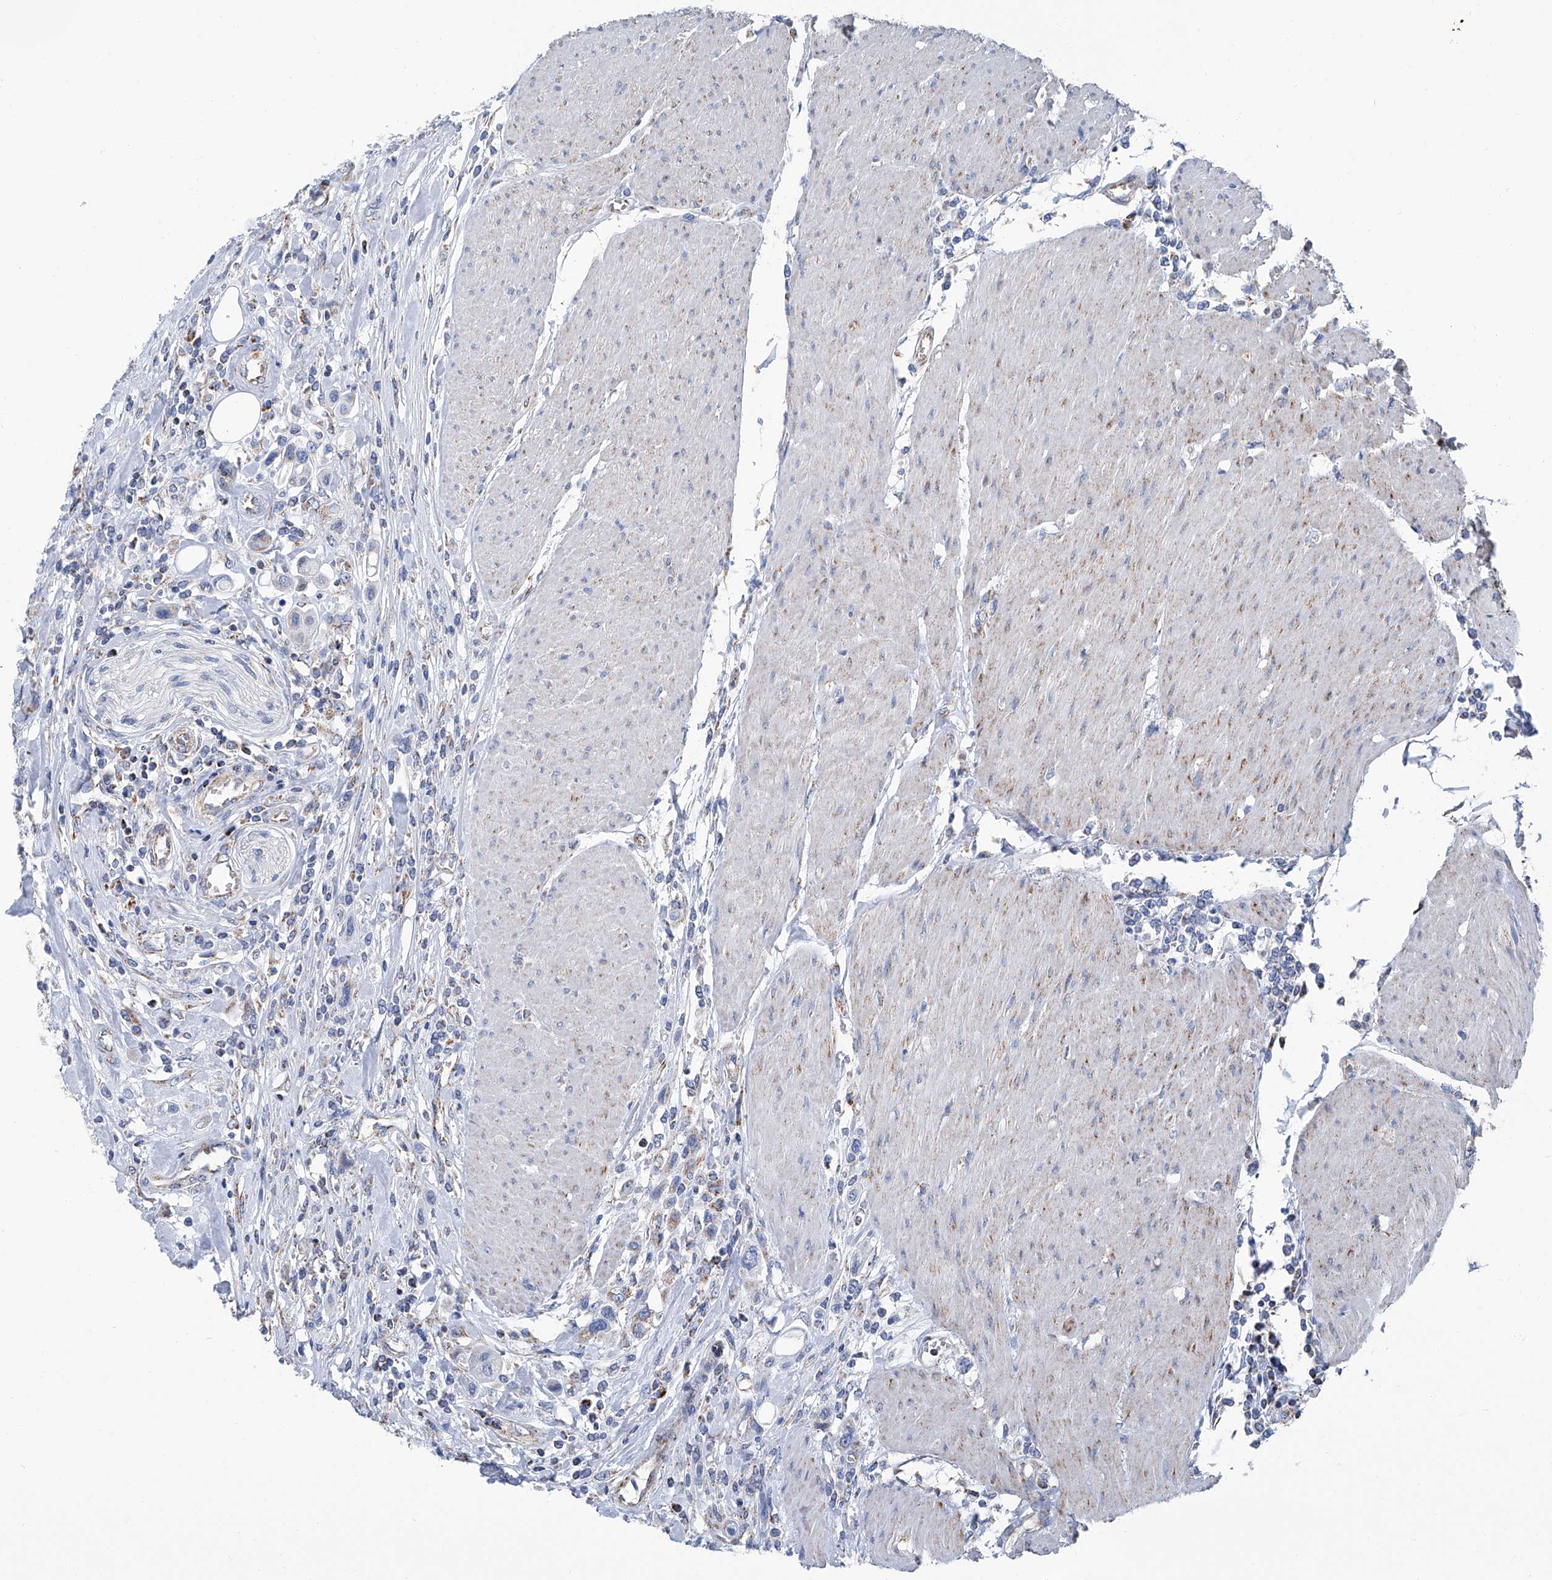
{"staining": {"intensity": "negative", "quantity": "none", "location": "none"}, "tissue": "urothelial cancer", "cell_type": "Tumor cells", "image_type": "cancer", "snomed": [{"axis": "morphology", "description": "Urothelial carcinoma, High grade"}, {"axis": "topography", "description": "Urinary bladder"}], "caption": "Tumor cells are negative for brown protein staining in high-grade urothelial carcinoma.", "gene": "MT-ND1", "patient": {"sex": "male", "age": 50}}